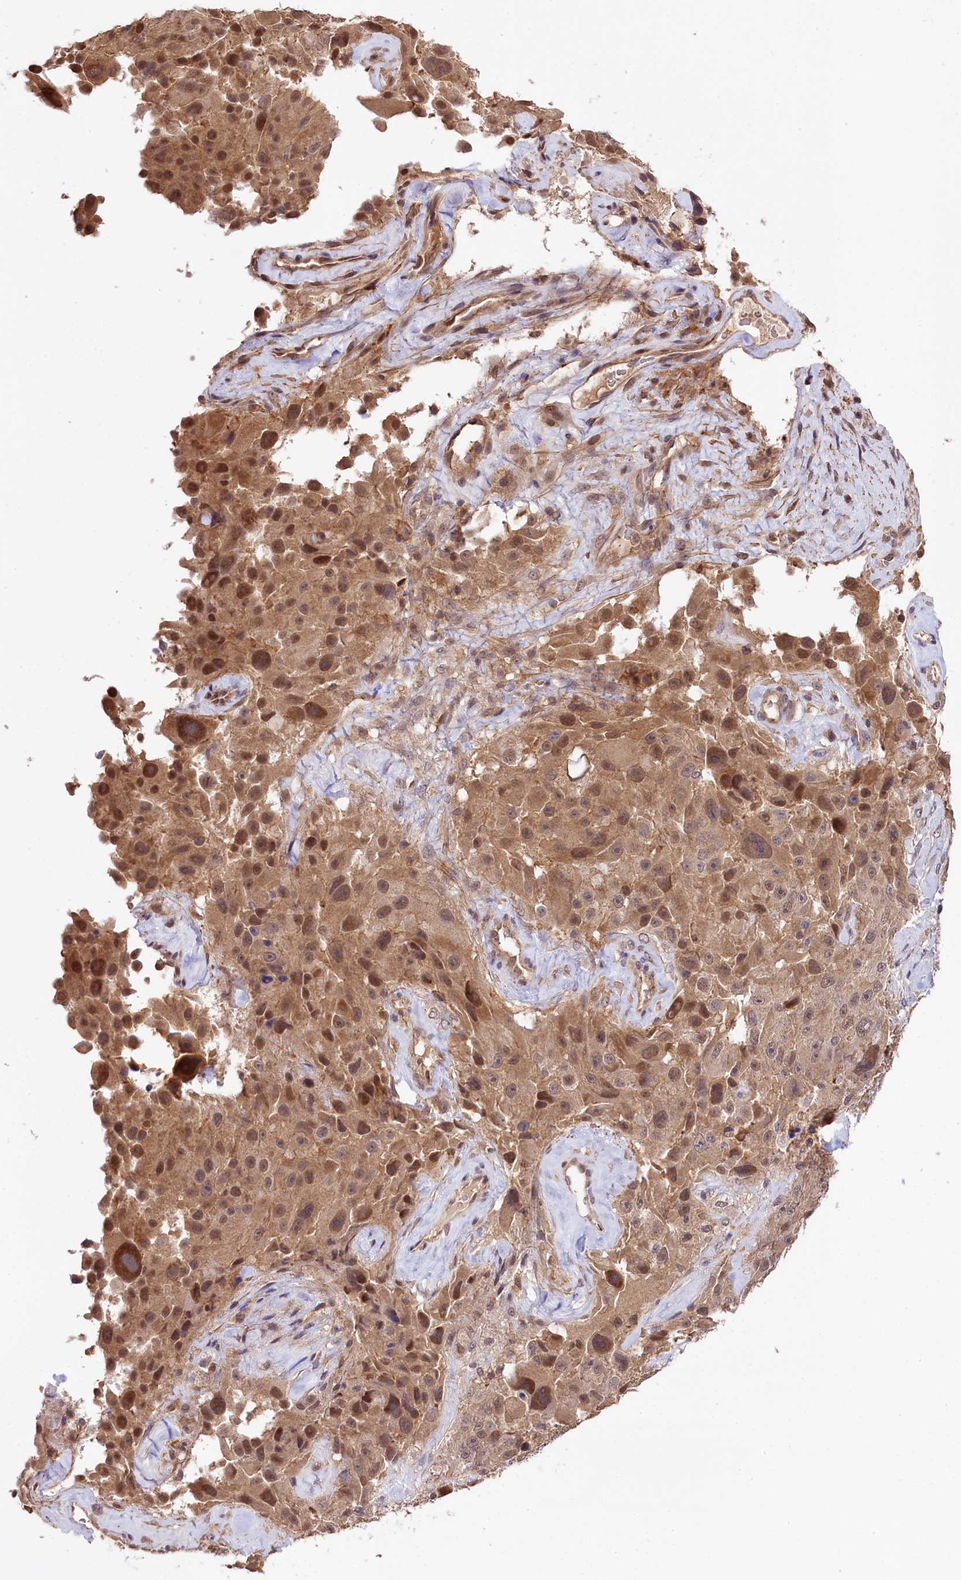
{"staining": {"intensity": "moderate", "quantity": ">75%", "location": "cytoplasmic/membranous,nuclear"}, "tissue": "melanoma", "cell_type": "Tumor cells", "image_type": "cancer", "snomed": [{"axis": "morphology", "description": "Malignant melanoma, Metastatic site"}, {"axis": "topography", "description": "Lymph node"}], "caption": "Immunohistochemistry (IHC) of melanoma displays medium levels of moderate cytoplasmic/membranous and nuclear positivity in about >75% of tumor cells. (Brightfield microscopy of DAB IHC at high magnification).", "gene": "SKIDA1", "patient": {"sex": "male", "age": 62}}